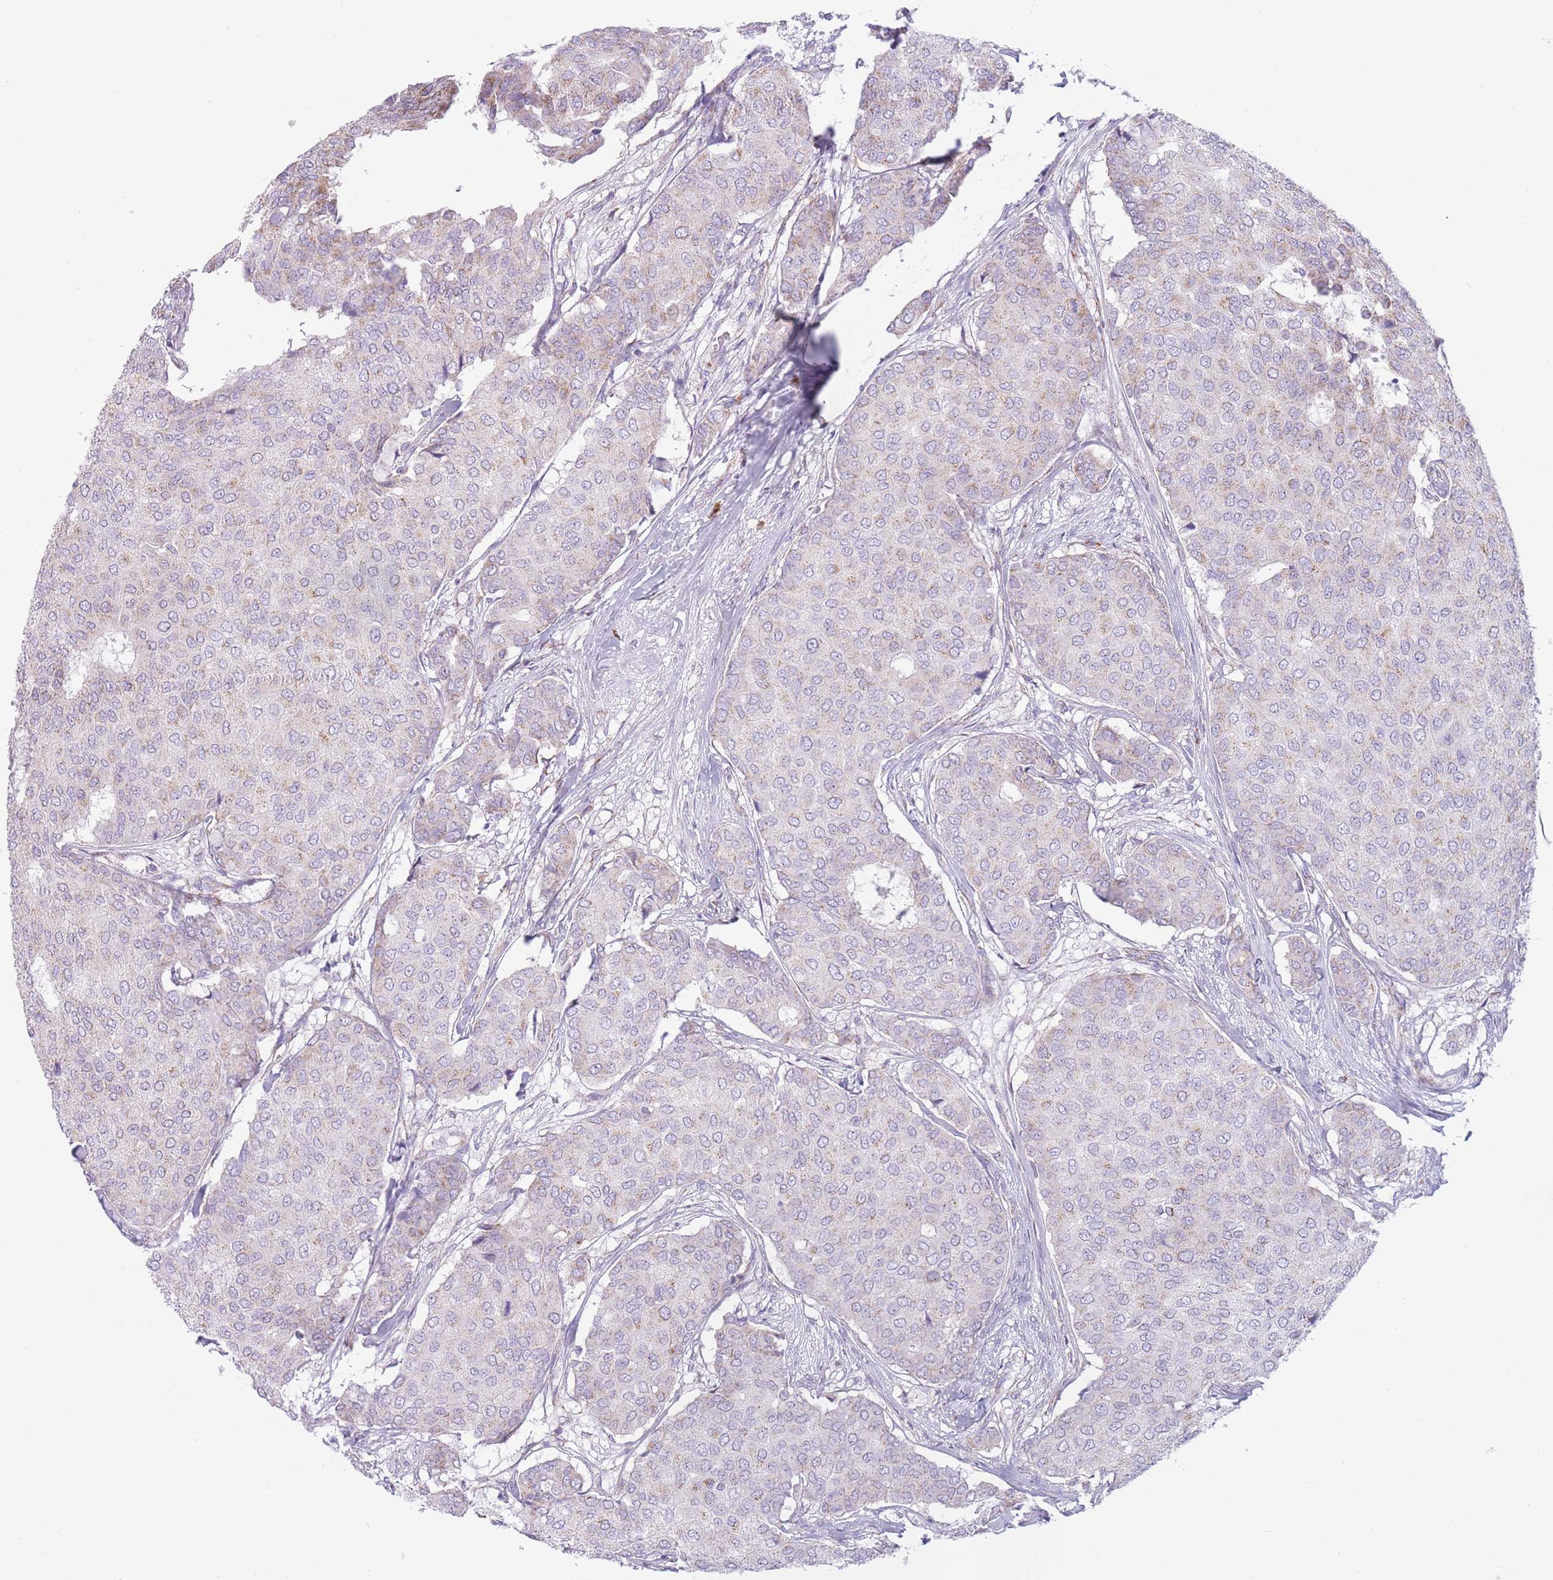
{"staining": {"intensity": "weak", "quantity": "<25%", "location": "cytoplasmic/membranous"}, "tissue": "breast cancer", "cell_type": "Tumor cells", "image_type": "cancer", "snomed": [{"axis": "morphology", "description": "Duct carcinoma"}, {"axis": "topography", "description": "Breast"}], "caption": "Tumor cells show no significant protein staining in breast infiltrating ductal carcinoma.", "gene": "PDHA1", "patient": {"sex": "female", "age": 75}}